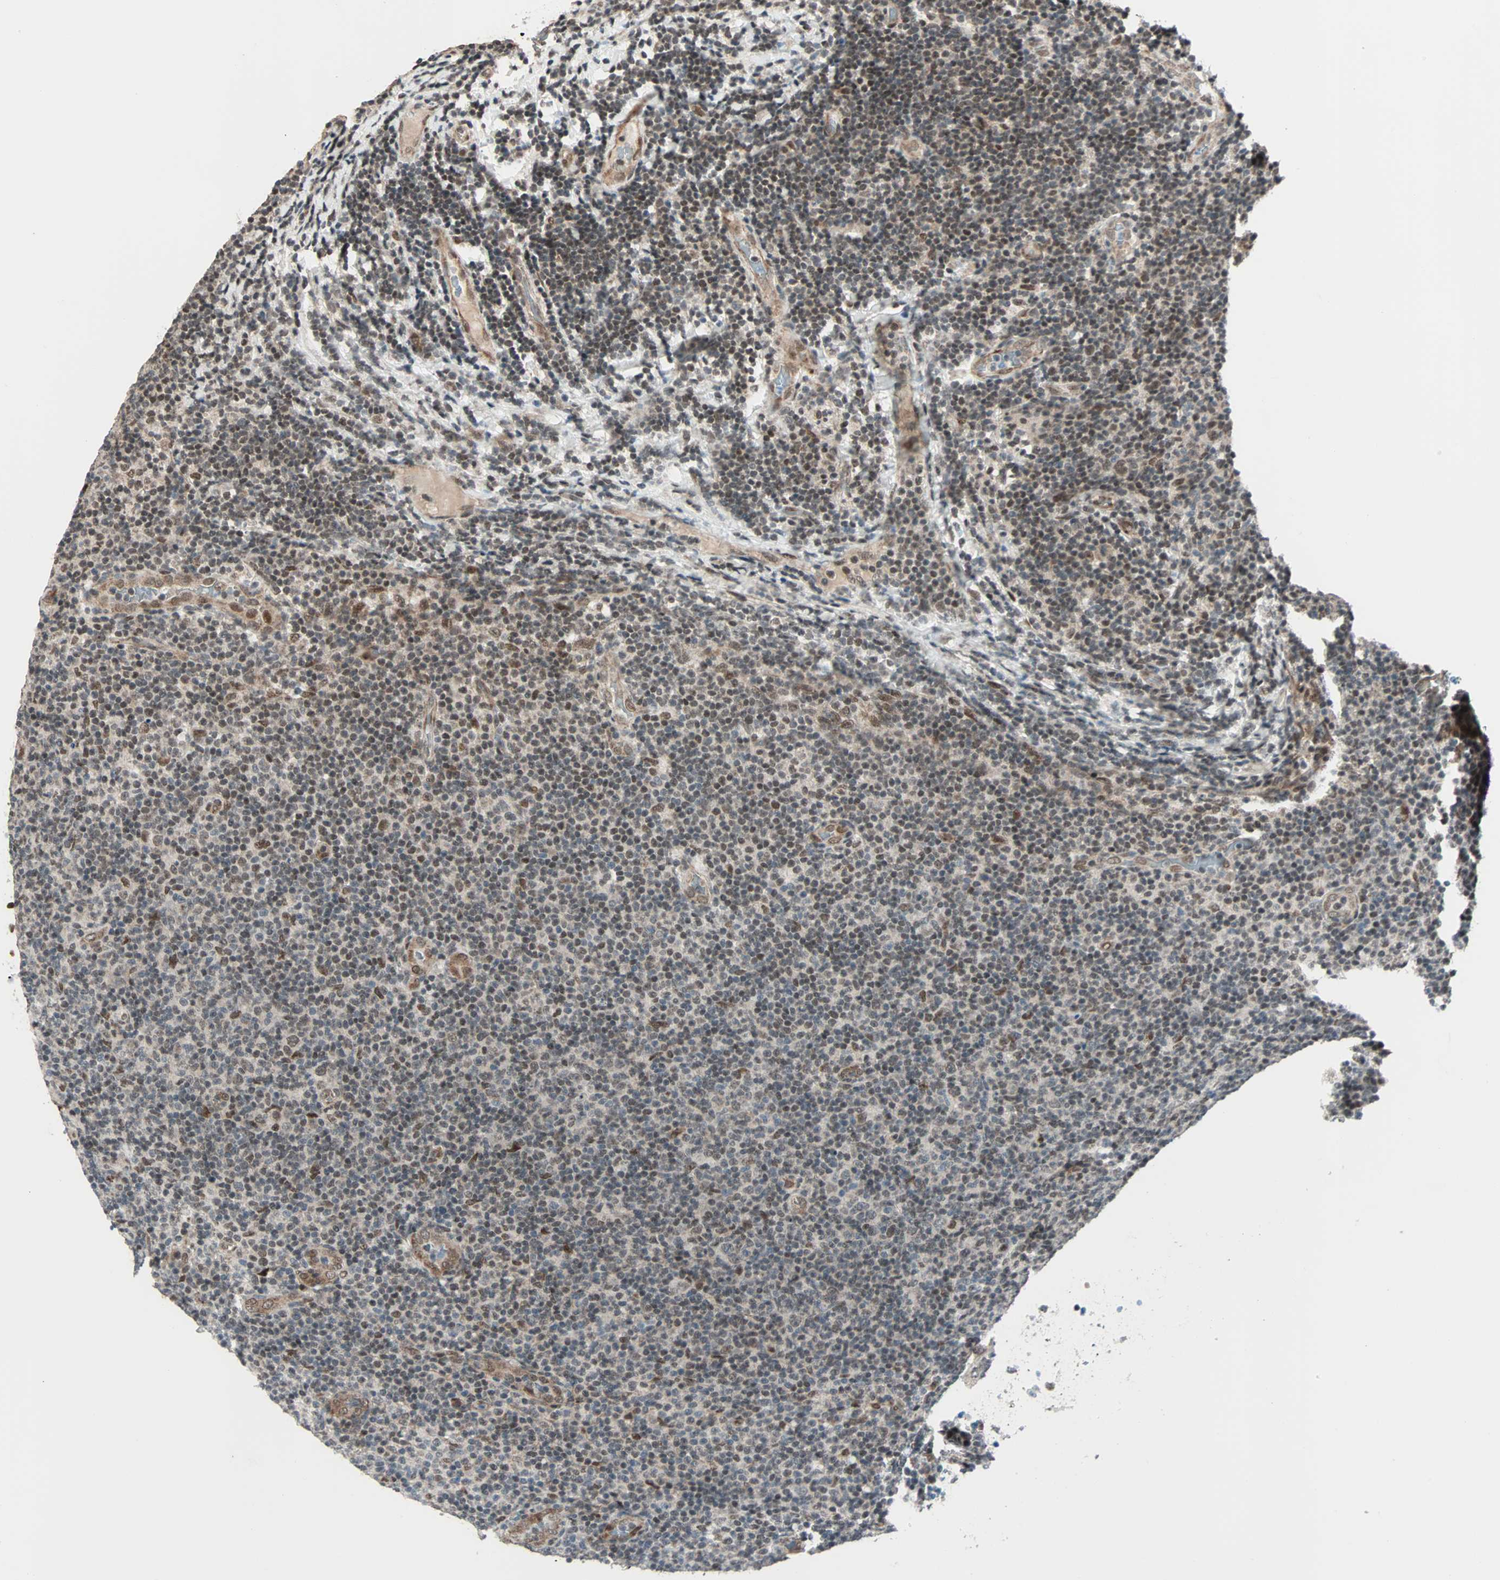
{"staining": {"intensity": "moderate", "quantity": "<25%", "location": "nuclear"}, "tissue": "lymphoma", "cell_type": "Tumor cells", "image_type": "cancer", "snomed": [{"axis": "morphology", "description": "Malignant lymphoma, non-Hodgkin's type, Low grade"}, {"axis": "topography", "description": "Lymph node"}], "caption": "This photomicrograph exhibits malignant lymphoma, non-Hodgkin's type (low-grade) stained with immunohistochemistry to label a protein in brown. The nuclear of tumor cells show moderate positivity for the protein. Nuclei are counter-stained blue.", "gene": "CBX4", "patient": {"sex": "male", "age": 83}}